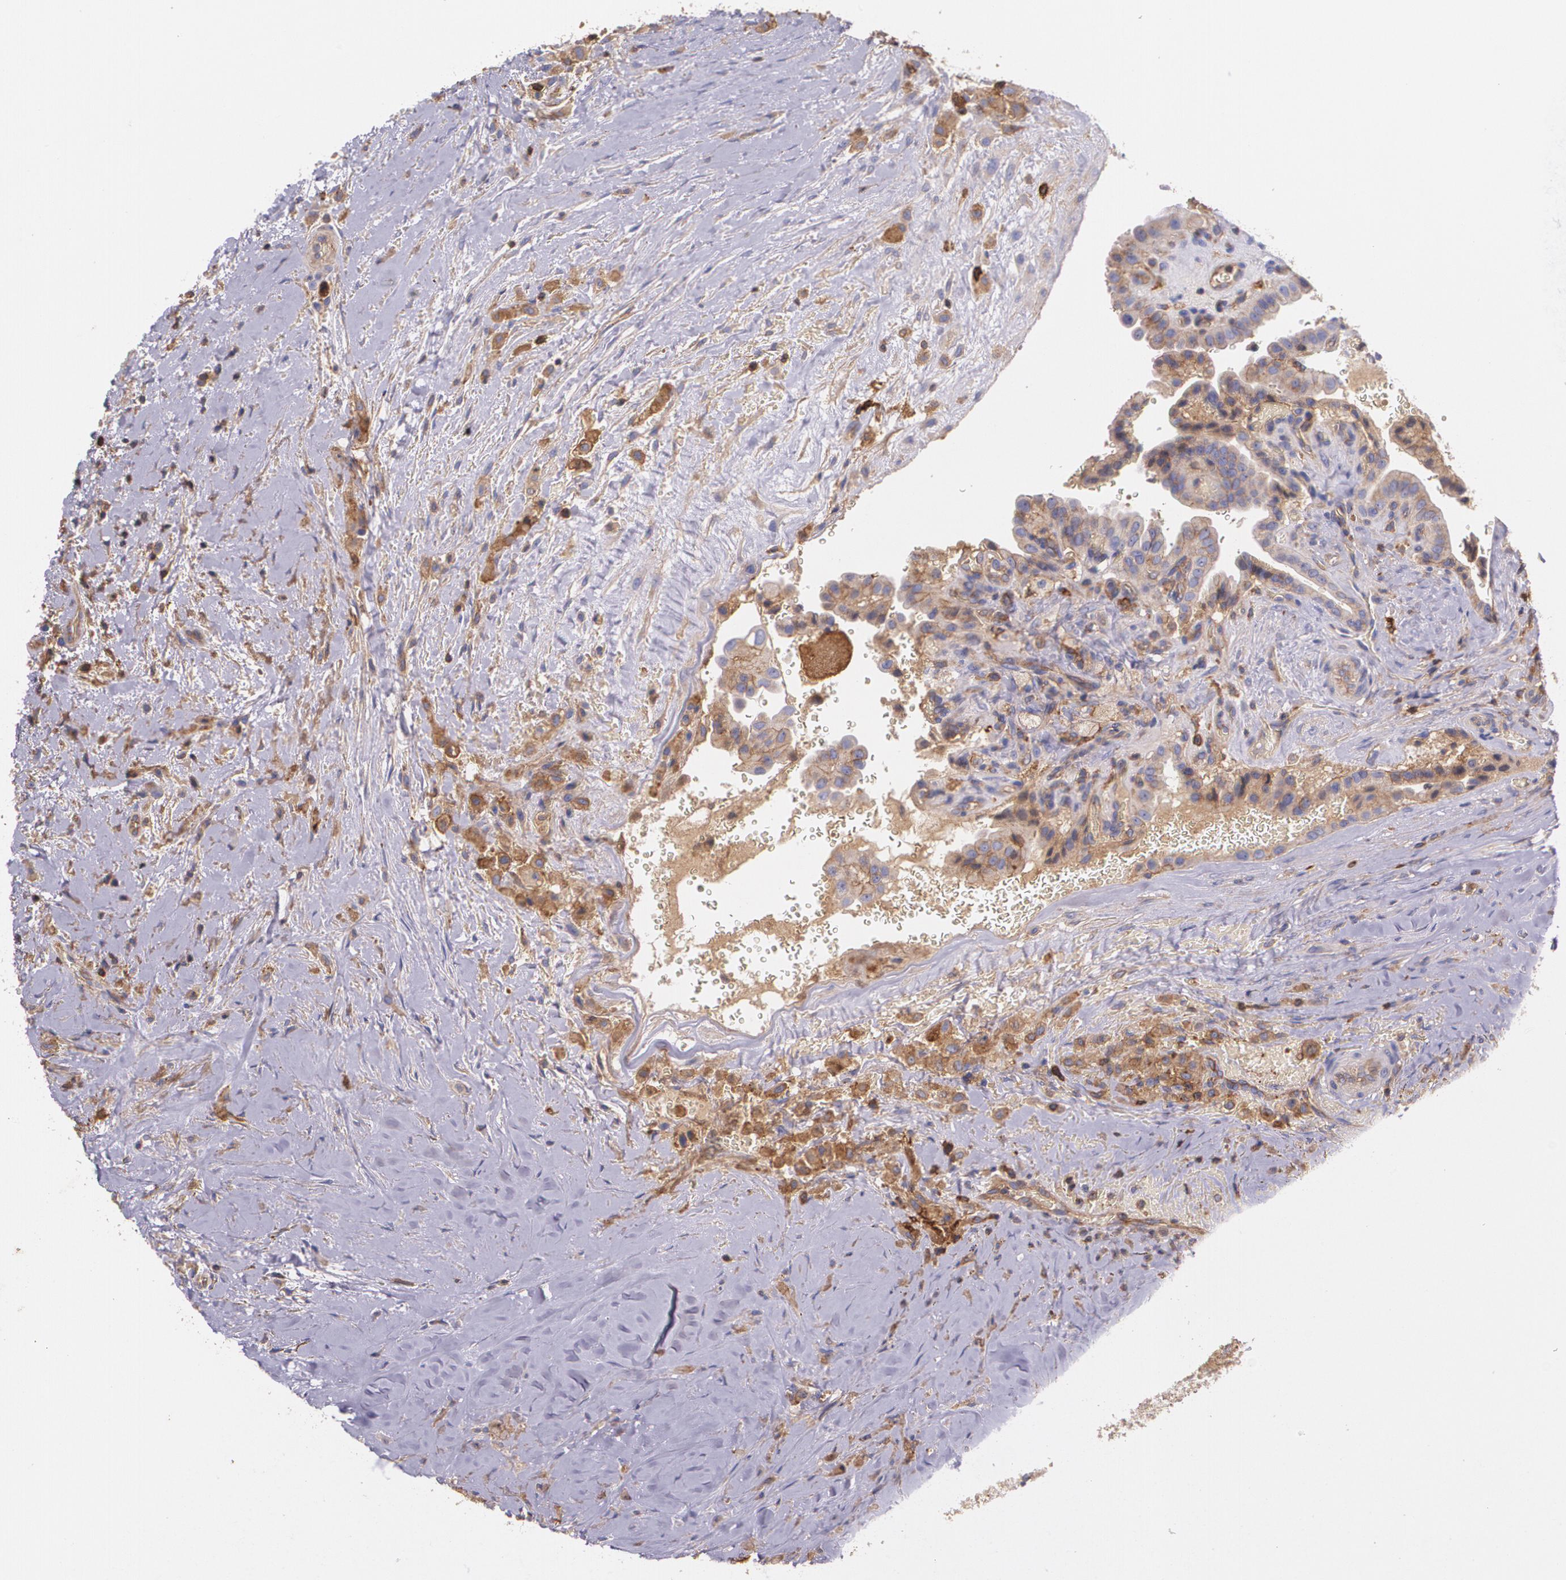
{"staining": {"intensity": "weak", "quantity": "25%-75%", "location": "cytoplasmic/membranous"}, "tissue": "thyroid cancer", "cell_type": "Tumor cells", "image_type": "cancer", "snomed": [{"axis": "morphology", "description": "Papillary adenocarcinoma, NOS"}, {"axis": "topography", "description": "Thyroid gland"}], "caption": "IHC photomicrograph of human papillary adenocarcinoma (thyroid) stained for a protein (brown), which shows low levels of weak cytoplasmic/membranous staining in about 25%-75% of tumor cells.", "gene": "B2M", "patient": {"sex": "male", "age": 87}}